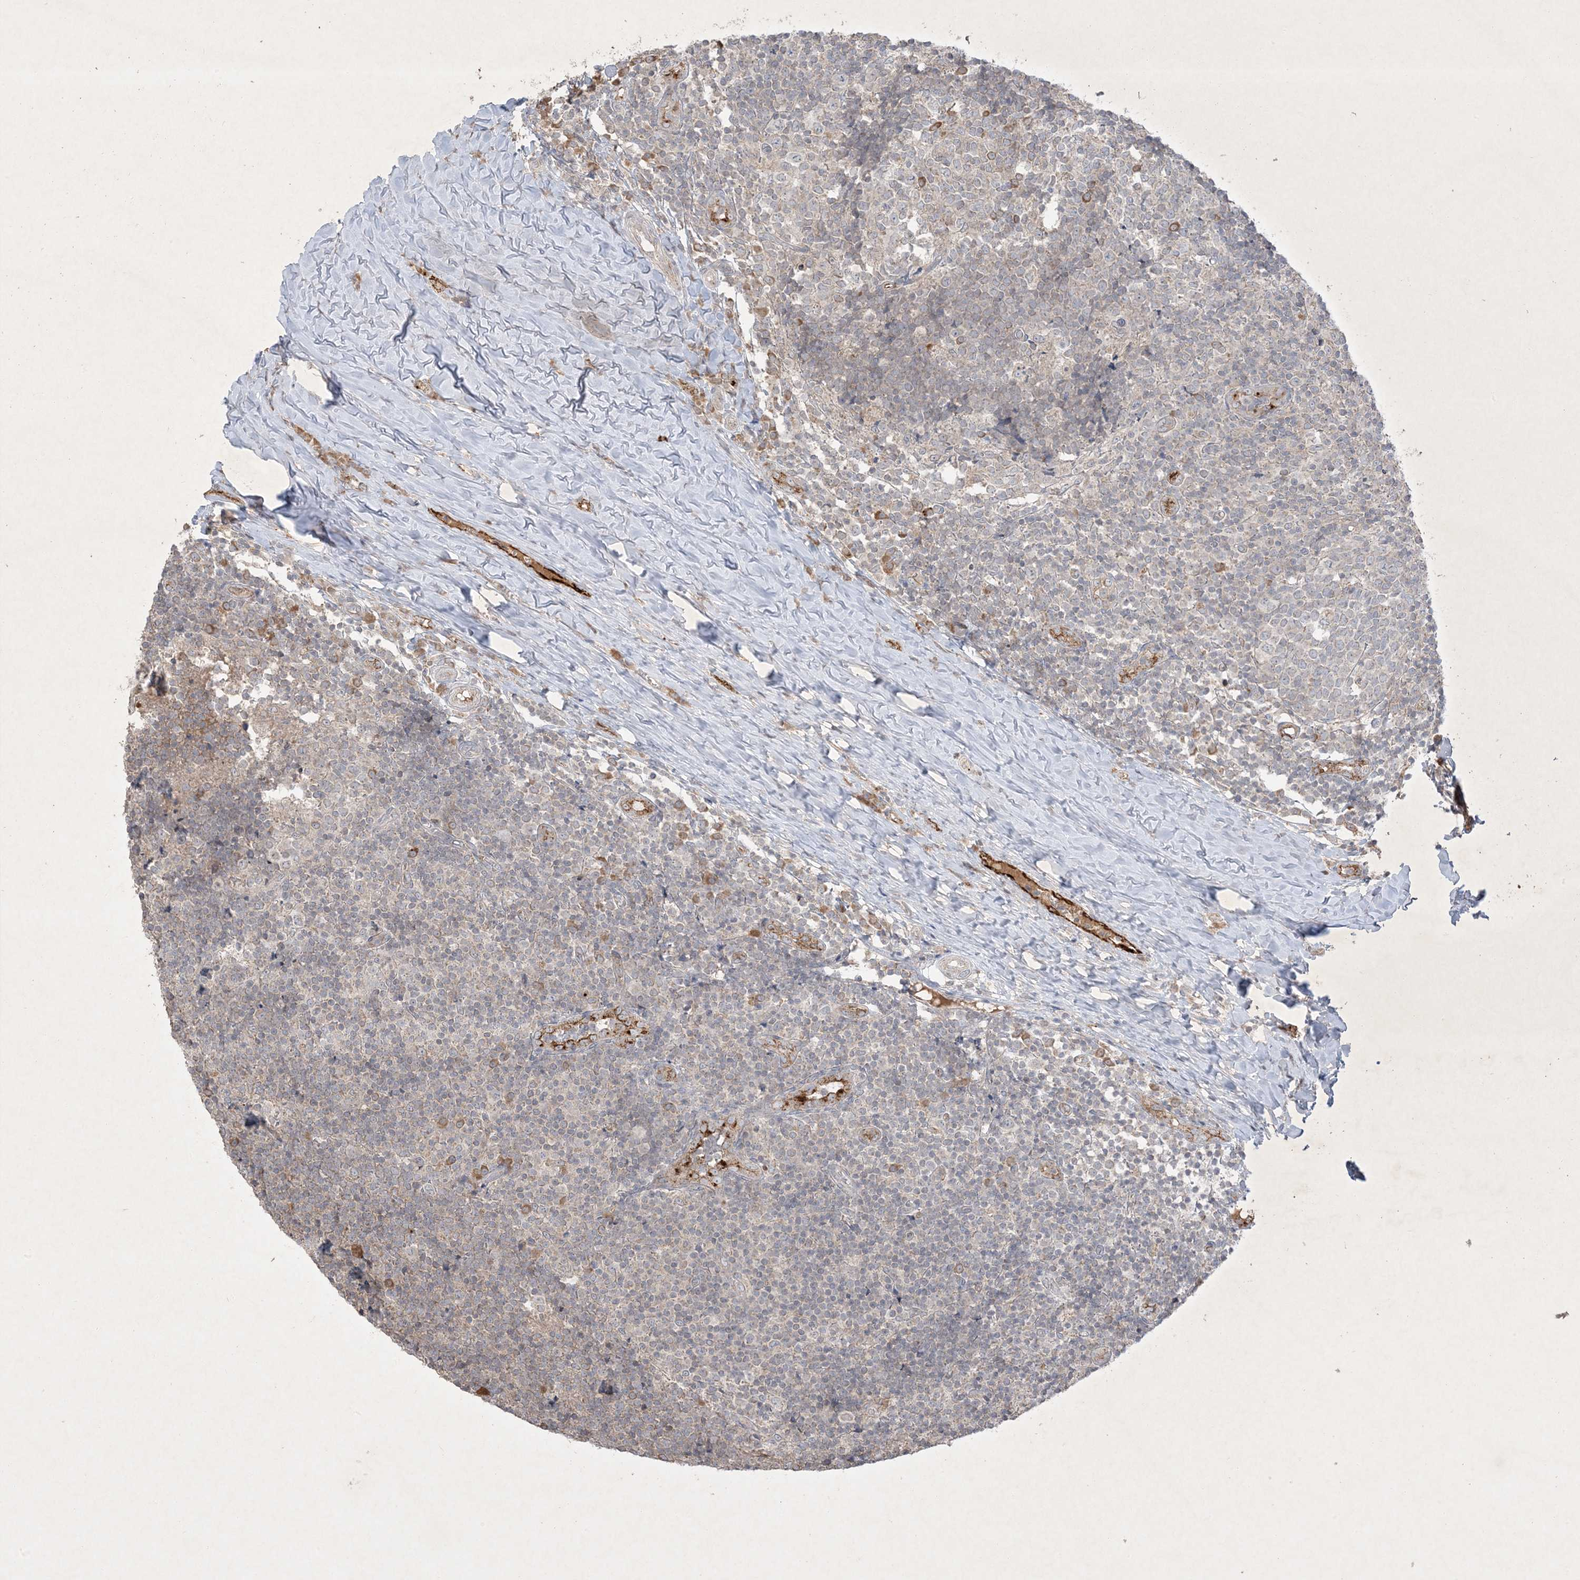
{"staining": {"intensity": "moderate", "quantity": "<25%", "location": "cytoplasmic/membranous"}, "tissue": "tonsil", "cell_type": "Germinal center cells", "image_type": "normal", "snomed": [{"axis": "morphology", "description": "Normal tissue, NOS"}, {"axis": "topography", "description": "Tonsil"}], "caption": "Brown immunohistochemical staining in benign human tonsil reveals moderate cytoplasmic/membranous positivity in approximately <25% of germinal center cells.", "gene": "PRSS36", "patient": {"sex": "female", "age": 19}}